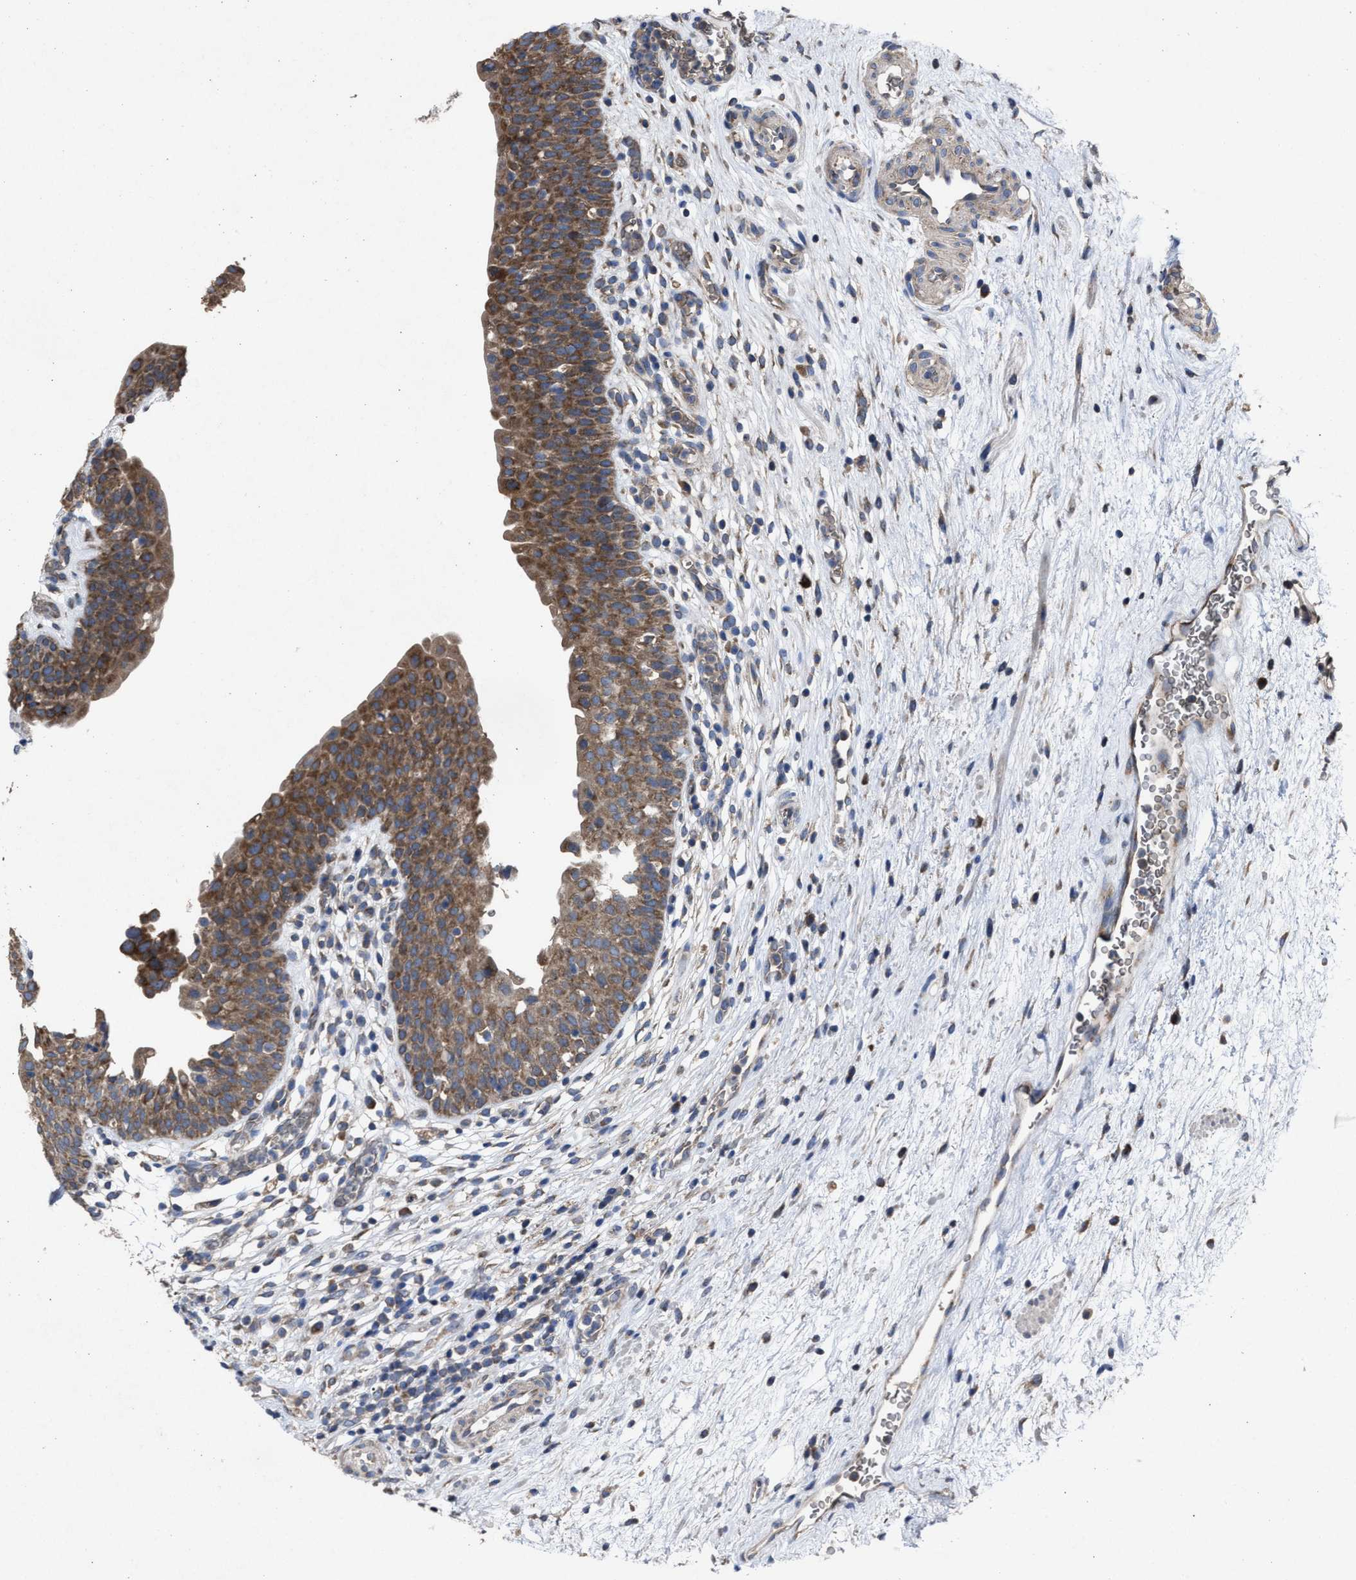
{"staining": {"intensity": "moderate", "quantity": ">75%", "location": "cytoplasmic/membranous"}, "tissue": "urinary bladder", "cell_type": "Urothelial cells", "image_type": "normal", "snomed": [{"axis": "morphology", "description": "Normal tissue, NOS"}, {"axis": "topography", "description": "Urinary bladder"}], "caption": "Human urinary bladder stained for a protein (brown) exhibits moderate cytoplasmic/membranous positive positivity in approximately >75% of urothelial cells.", "gene": "UPF1", "patient": {"sex": "male", "age": 37}}